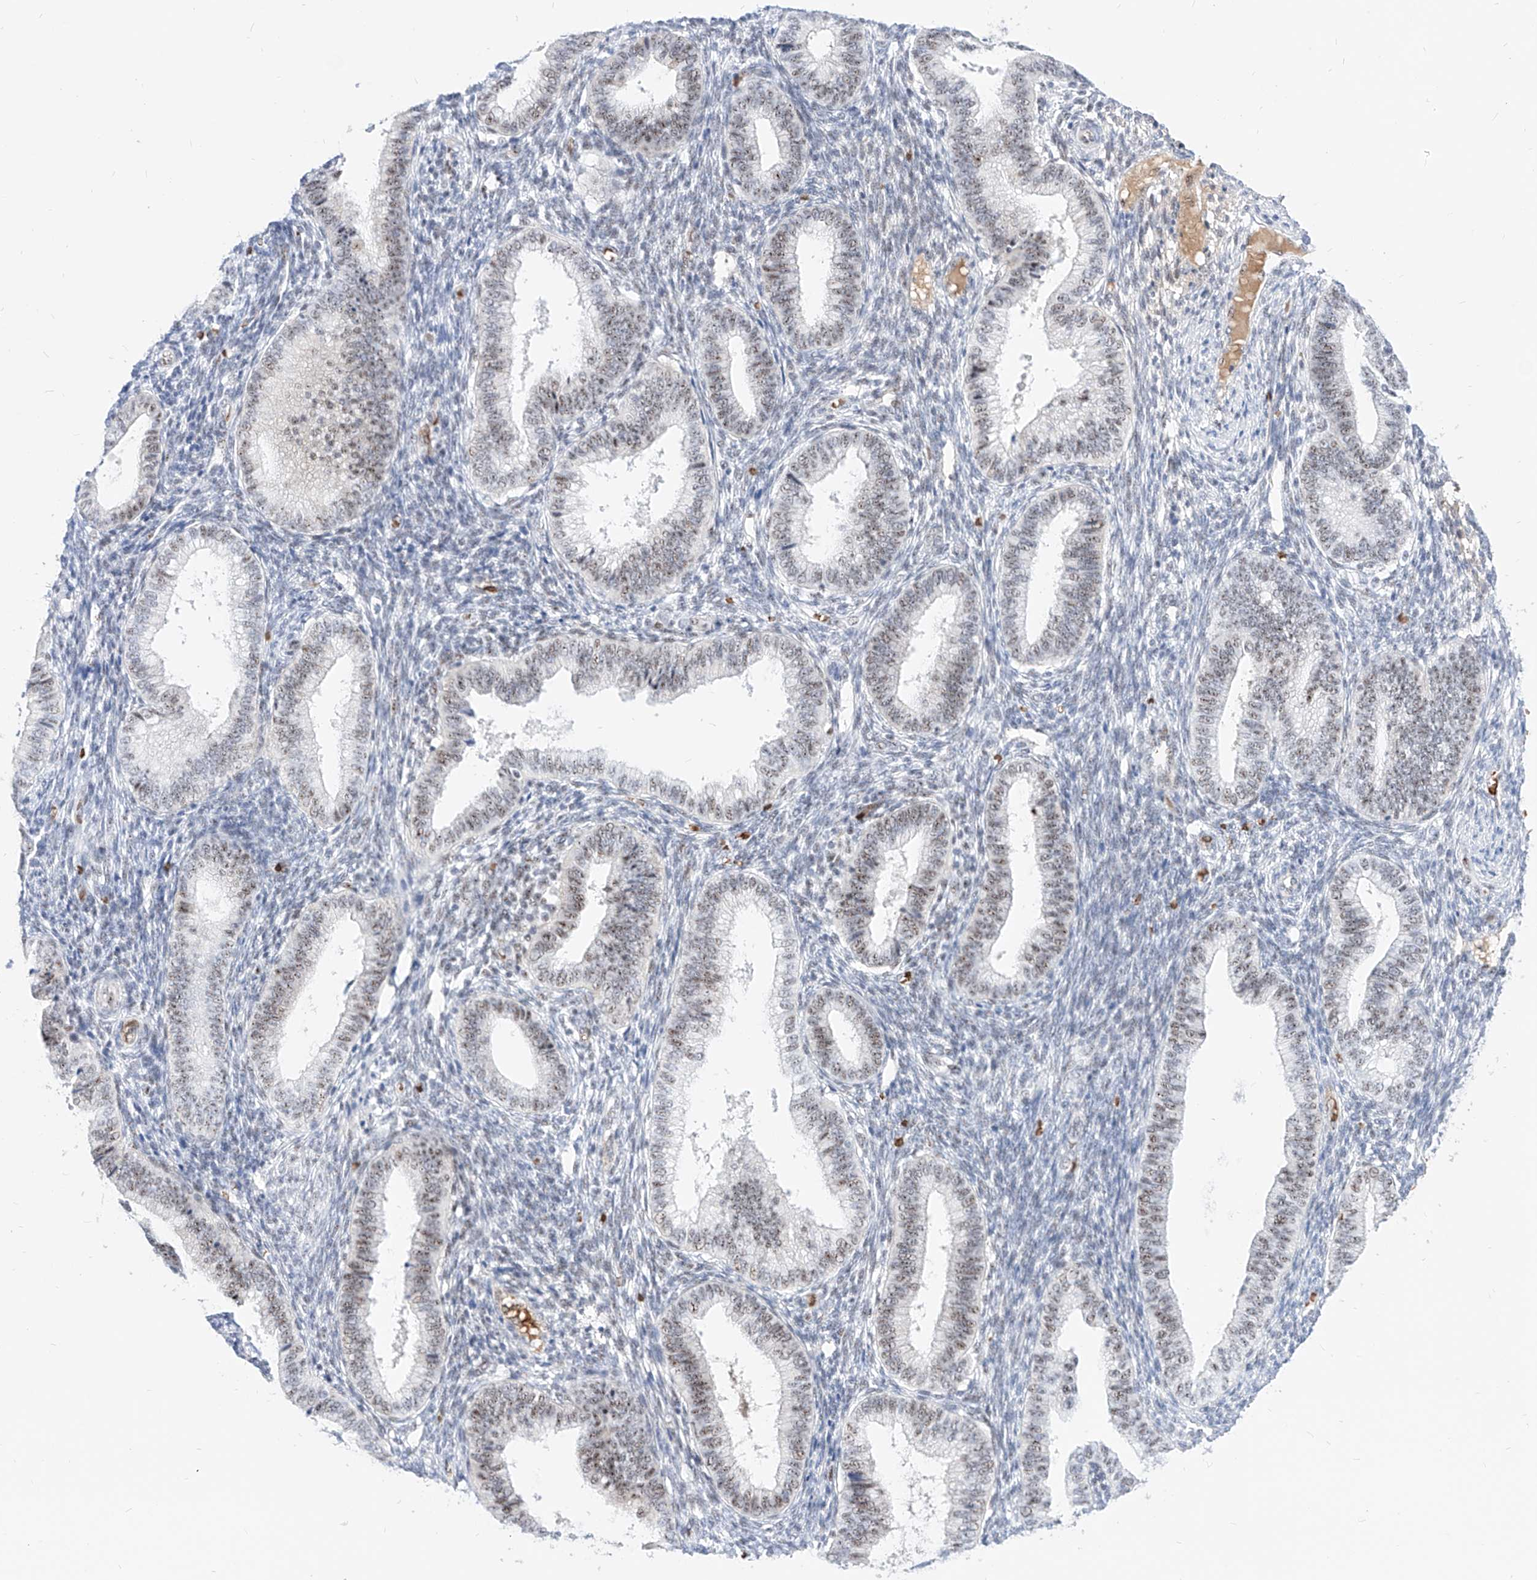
{"staining": {"intensity": "weak", "quantity": "<25%", "location": "nuclear"}, "tissue": "endometrium", "cell_type": "Cells in endometrial stroma", "image_type": "normal", "snomed": [{"axis": "morphology", "description": "Normal tissue, NOS"}, {"axis": "topography", "description": "Endometrium"}], "caption": "Cells in endometrial stroma are negative for brown protein staining in benign endometrium.", "gene": "ZFP42", "patient": {"sex": "female", "age": 39}}